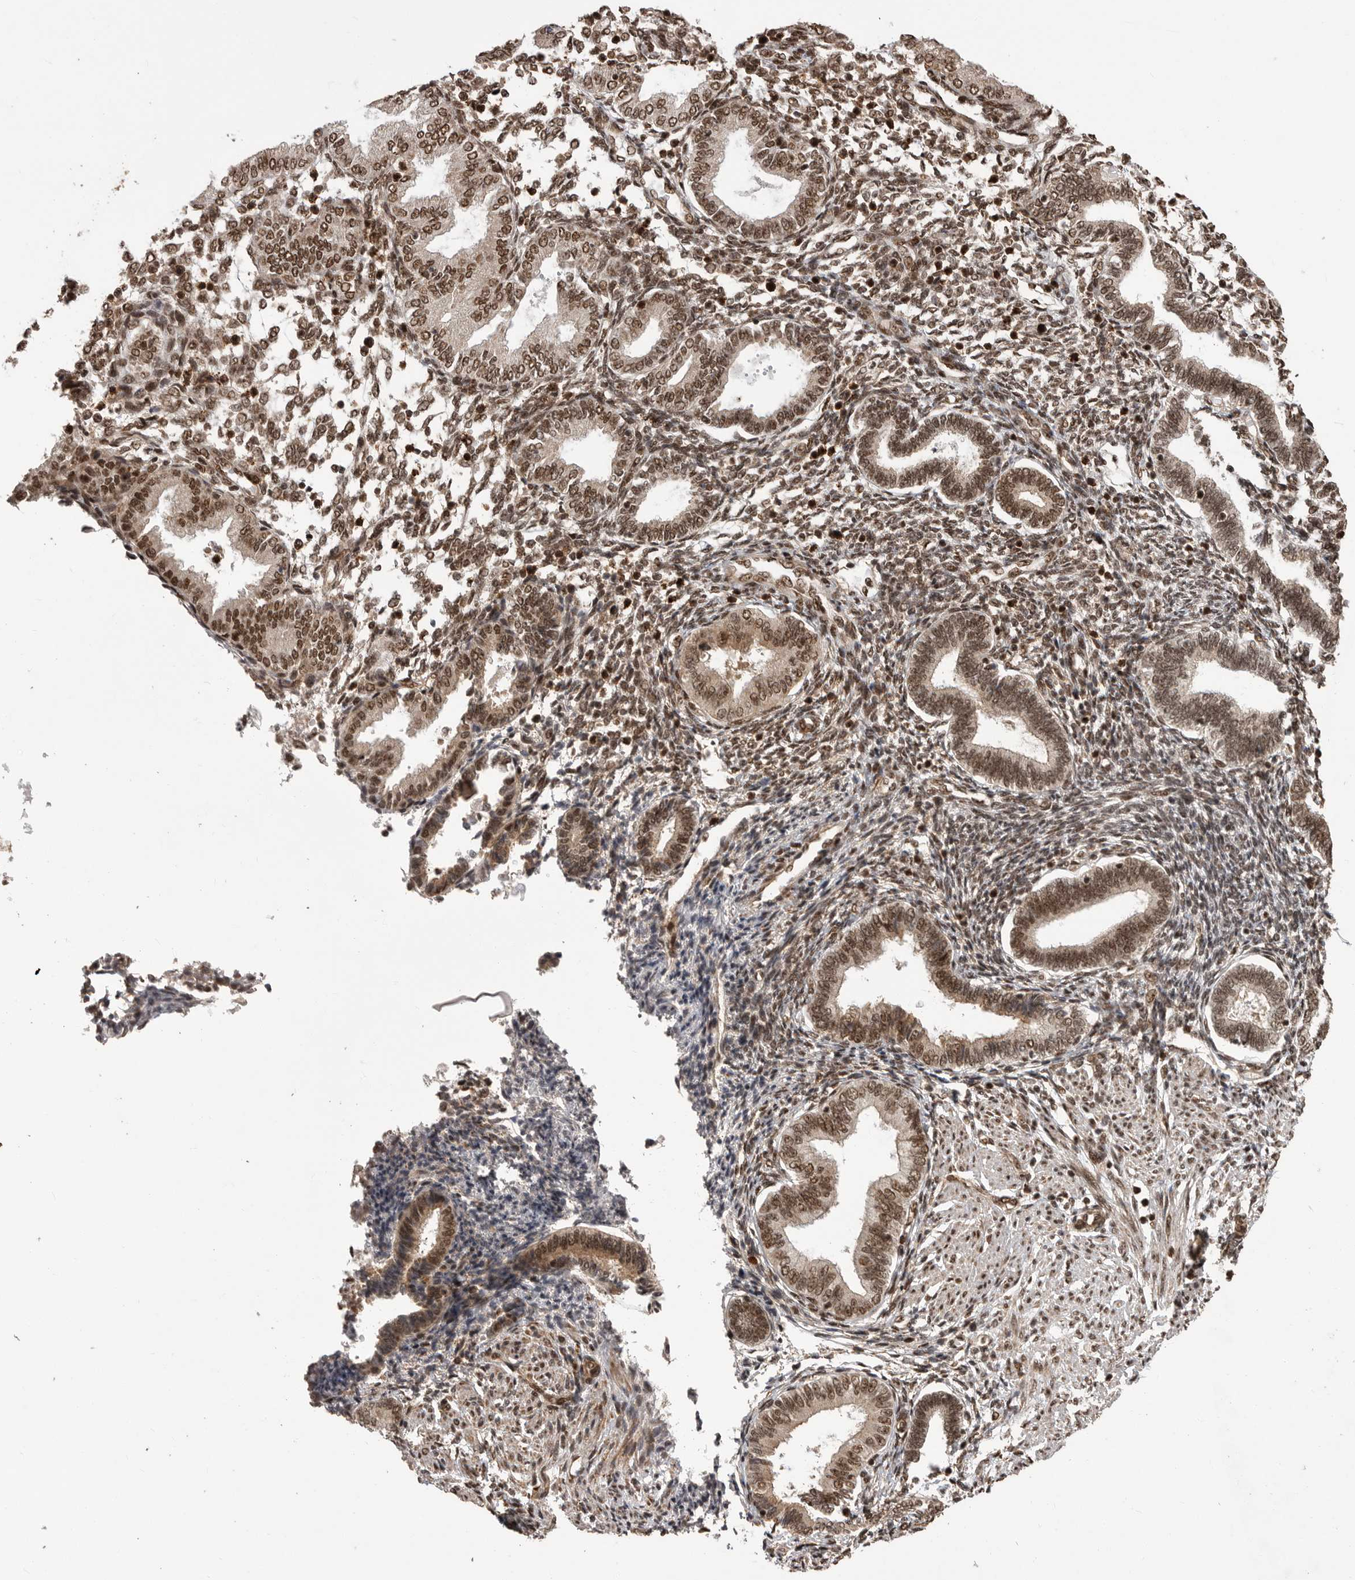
{"staining": {"intensity": "strong", "quantity": ">75%", "location": "nuclear"}, "tissue": "endometrium", "cell_type": "Cells in endometrial stroma", "image_type": "normal", "snomed": [{"axis": "morphology", "description": "Normal tissue, NOS"}, {"axis": "topography", "description": "Endometrium"}], "caption": "This histopathology image displays immunohistochemistry staining of normal human endometrium, with high strong nuclear staining in approximately >75% of cells in endometrial stroma.", "gene": "PPP1R8", "patient": {"sex": "female", "age": 53}}